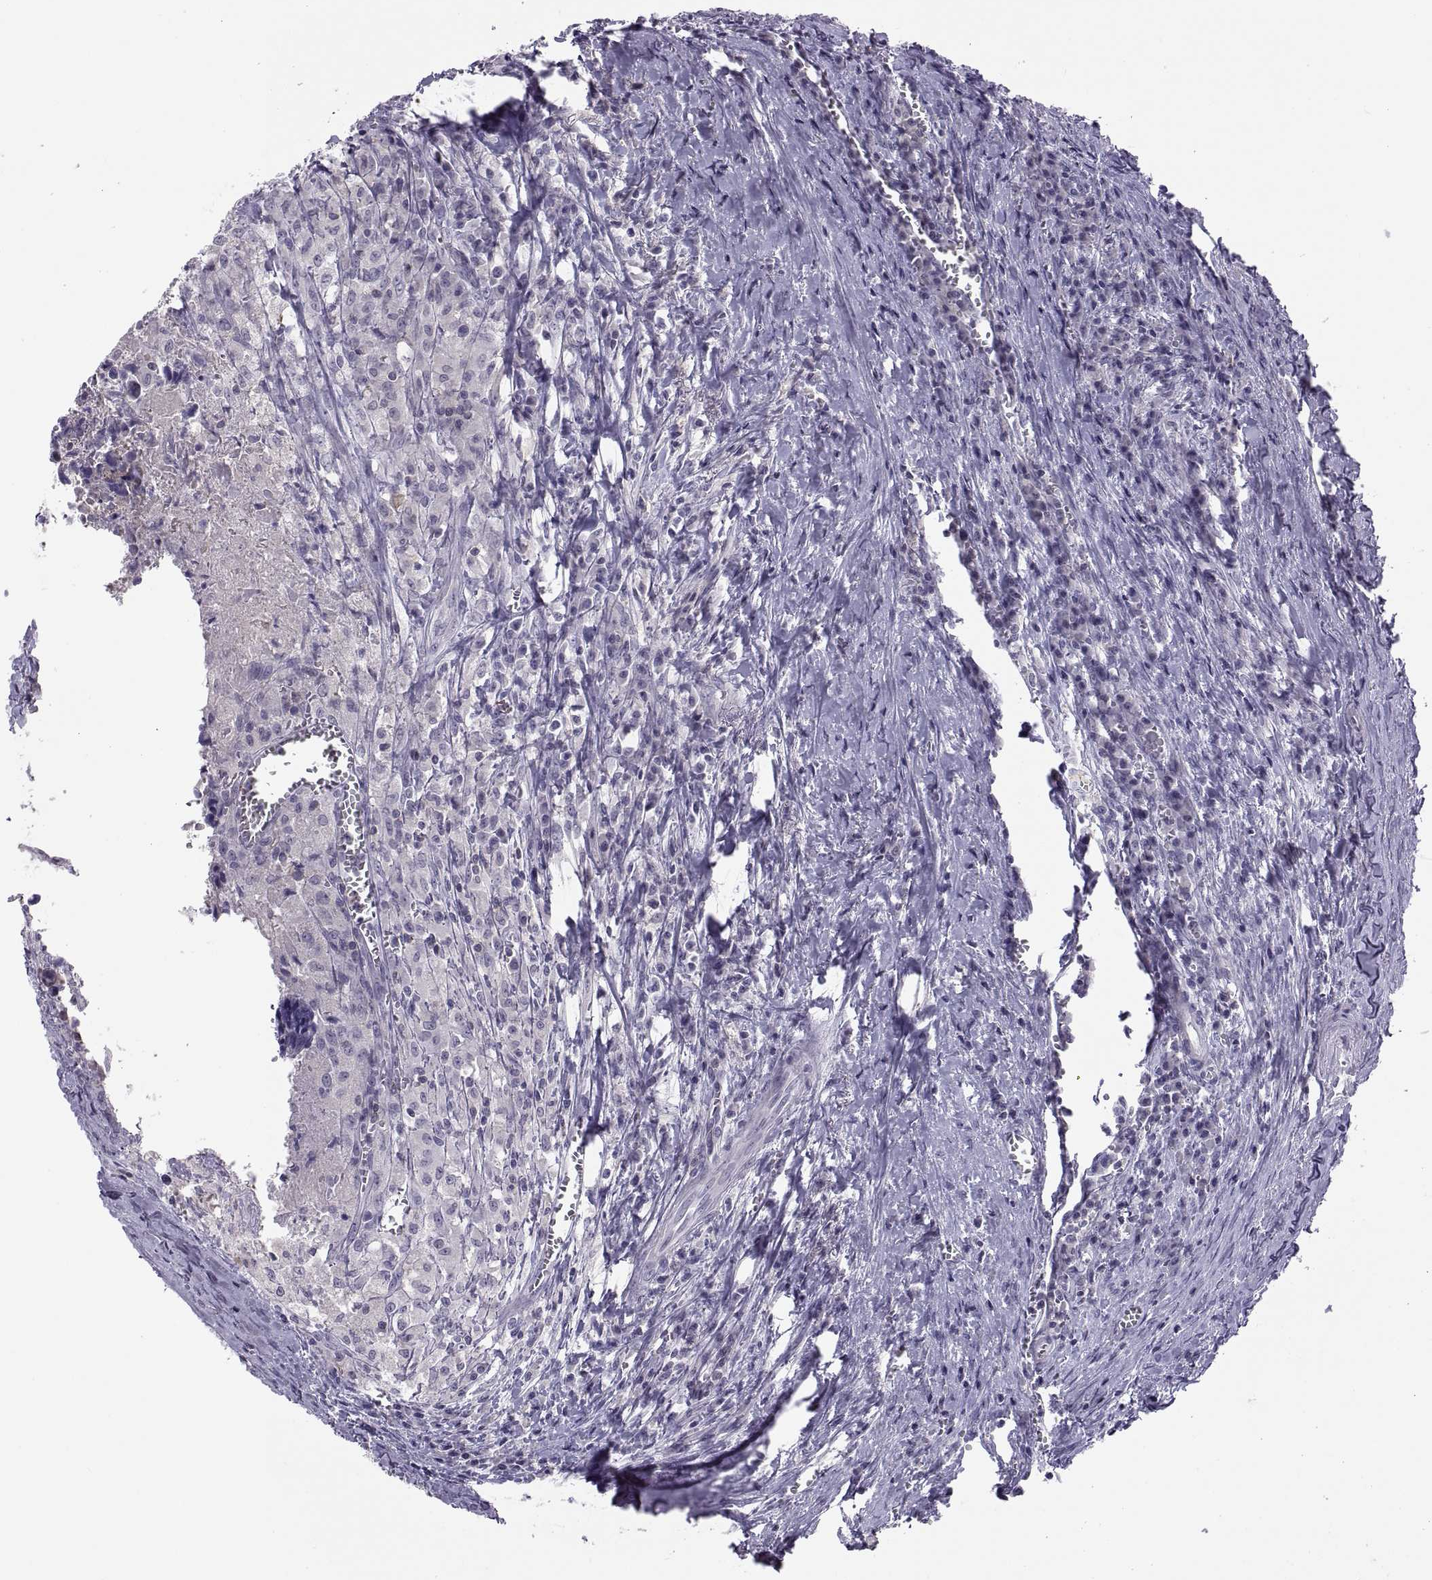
{"staining": {"intensity": "negative", "quantity": "none", "location": "none"}, "tissue": "colorectal cancer", "cell_type": "Tumor cells", "image_type": "cancer", "snomed": [{"axis": "morphology", "description": "Adenocarcinoma, NOS"}, {"axis": "topography", "description": "Colon"}], "caption": "Image shows no significant protein positivity in tumor cells of colorectal cancer.", "gene": "TTC21A", "patient": {"sex": "female", "age": 82}}